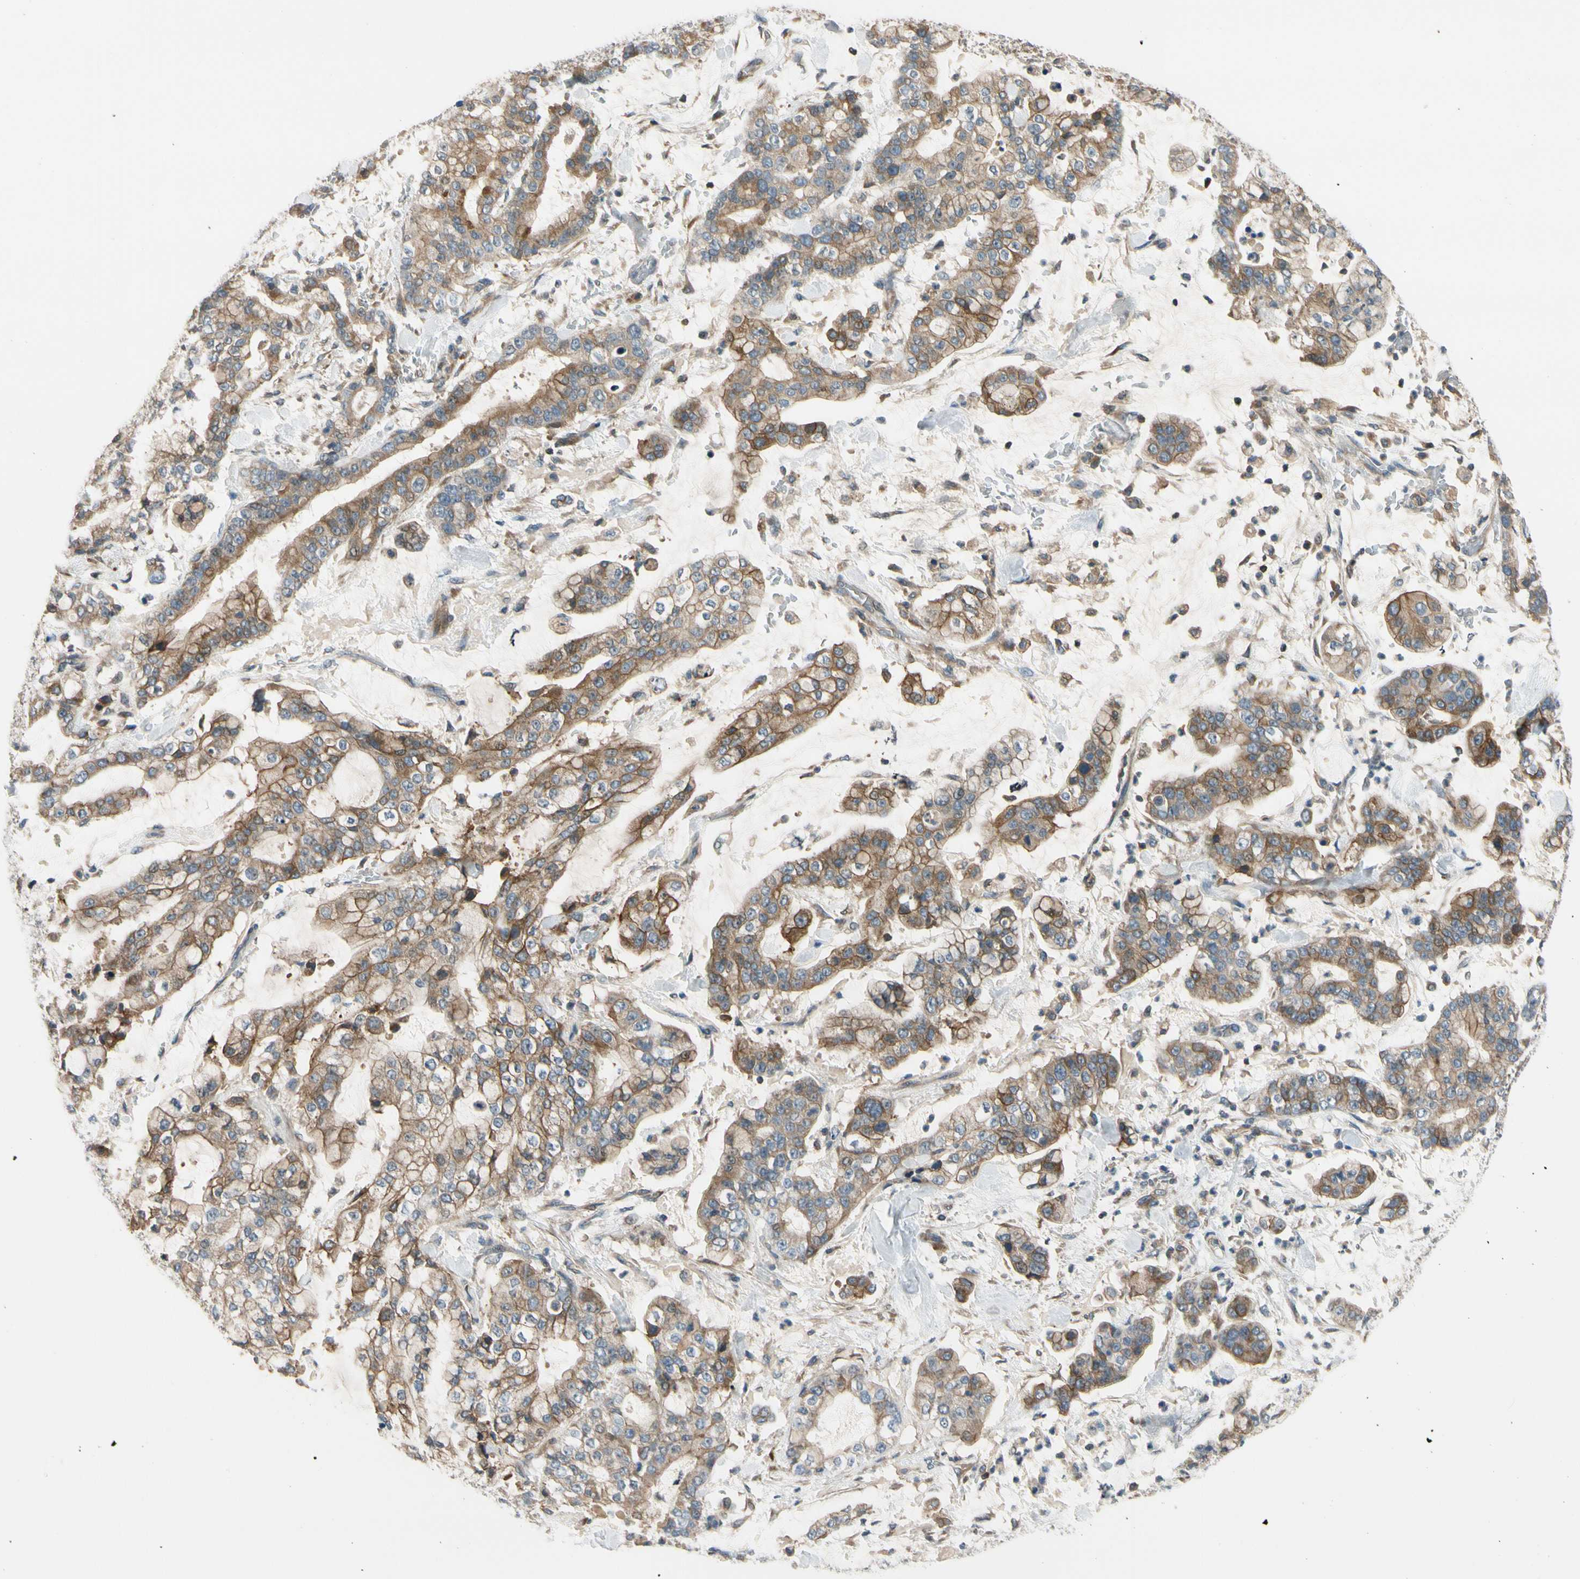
{"staining": {"intensity": "moderate", "quantity": ">75%", "location": "cytoplasmic/membranous"}, "tissue": "stomach cancer", "cell_type": "Tumor cells", "image_type": "cancer", "snomed": [{"axis": "morphology", "description": "Normal tissue, NOS"}, {"axis": "morphology", "description": "Adenocarcinoma, NOS"}, {"axis": "topography", "description": "Stomach, upper"}, {"axis": "topography", "description": "Stomach"}], "caption": "Stomach adenocarcinoma stained with a brown dye demonstrates moderate cytoplasmic/membranous positive expression in about >75% of tumor cells.", "gene": "MST1R", "patient": {"sex": "male", "age": 76}}